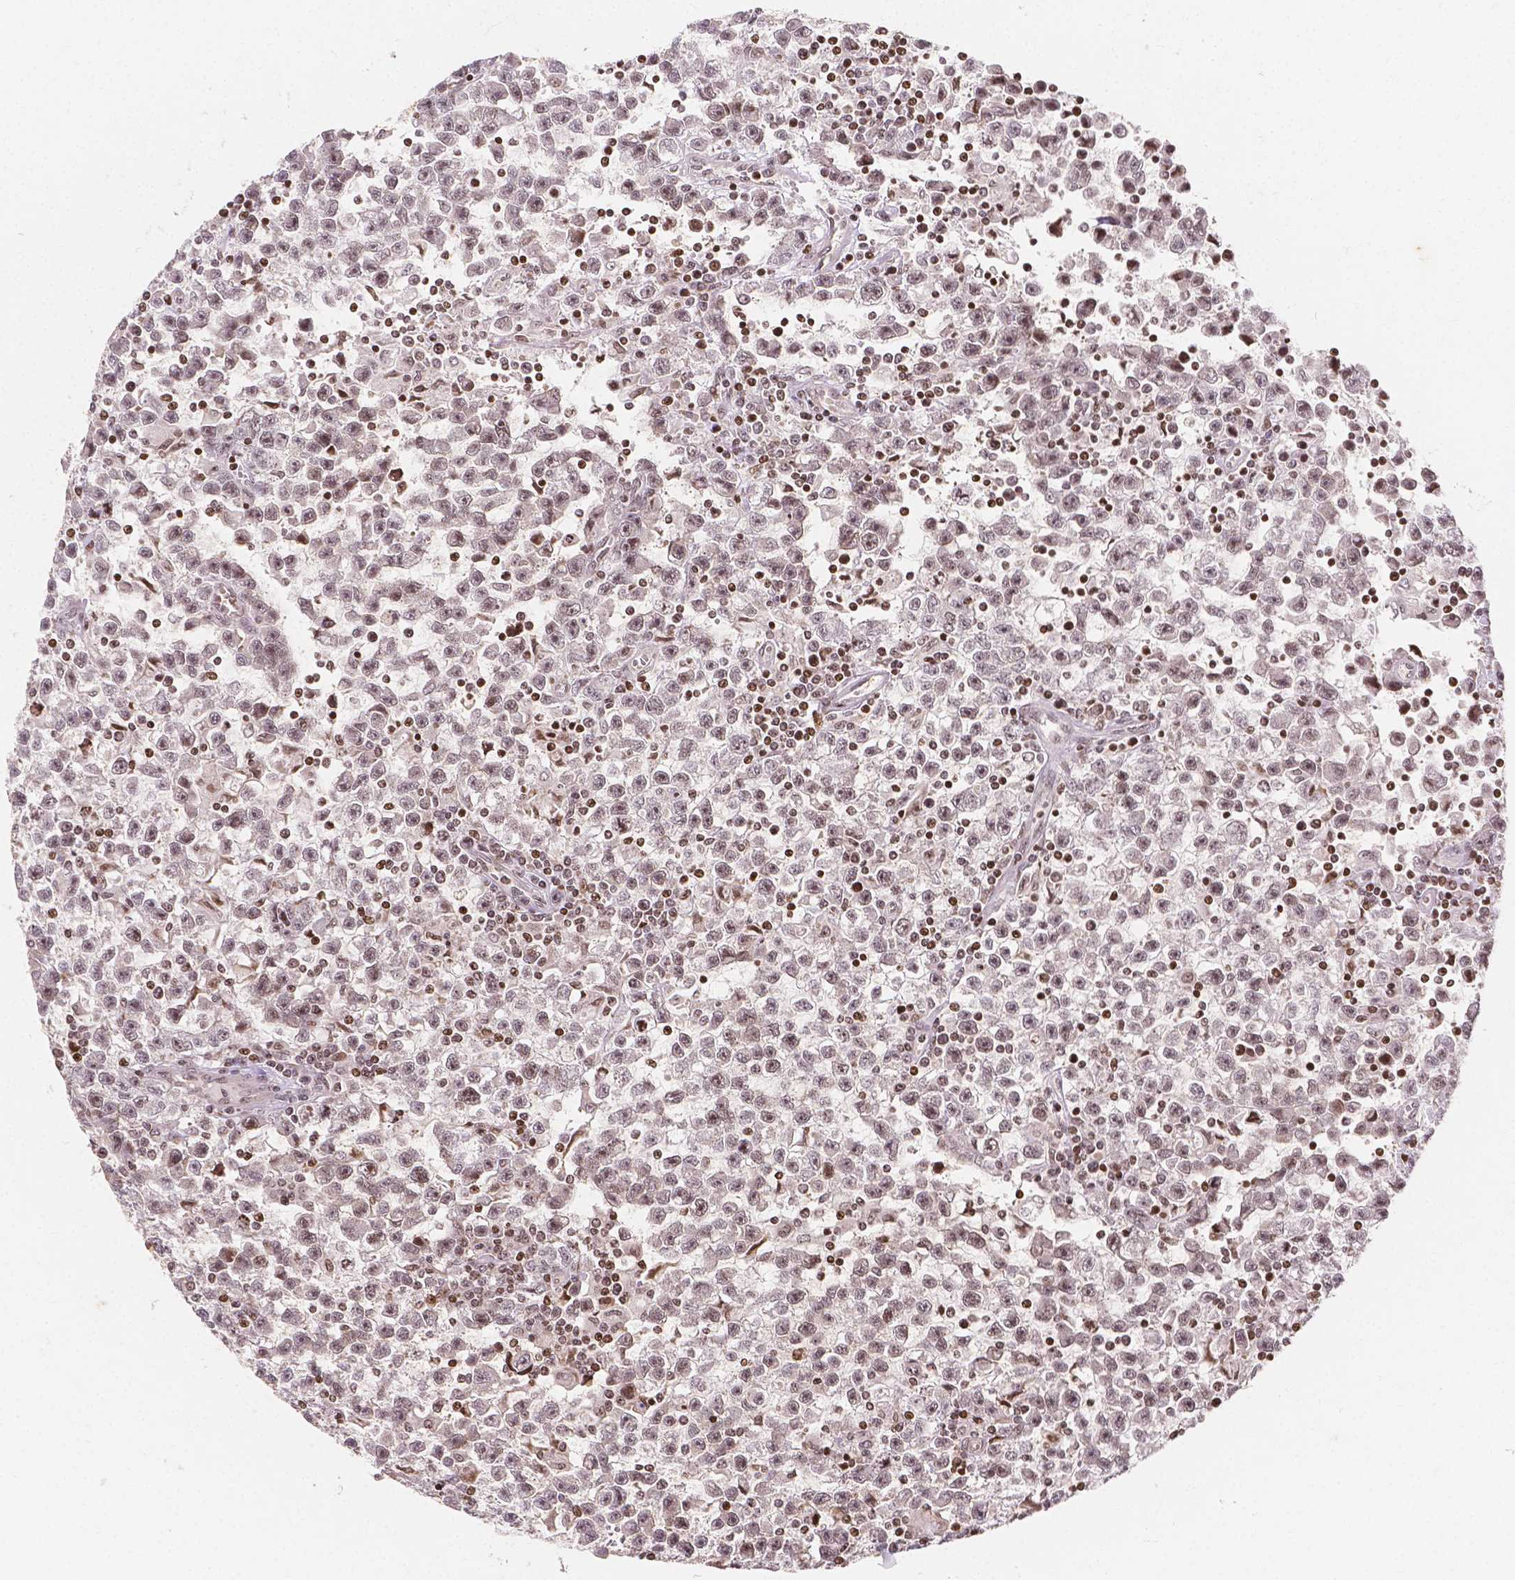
{"staining": {"intensity": "weak", "quantity": "25%-75%", "location": "nuclear"}, "tissue": "testis cancer", "cell_type": "Tumor cells", "image_type": "cancer", "snomed": [{"axis": "morphology", "description": "Seminoma, NOS"}, {"axis": "topography", "description": "Testis"}], "caption": "A brown stain shows weak nuclear expression of a protein in testis seminoma tumor cells. The staining was performed using DAB to visualize the protein expression in brown, while the nuclei were stained in blue with hematoxylin (Magnification: 20x).", "gene": "PTPN18", "patient": {"sex": "male", "age": 31}}